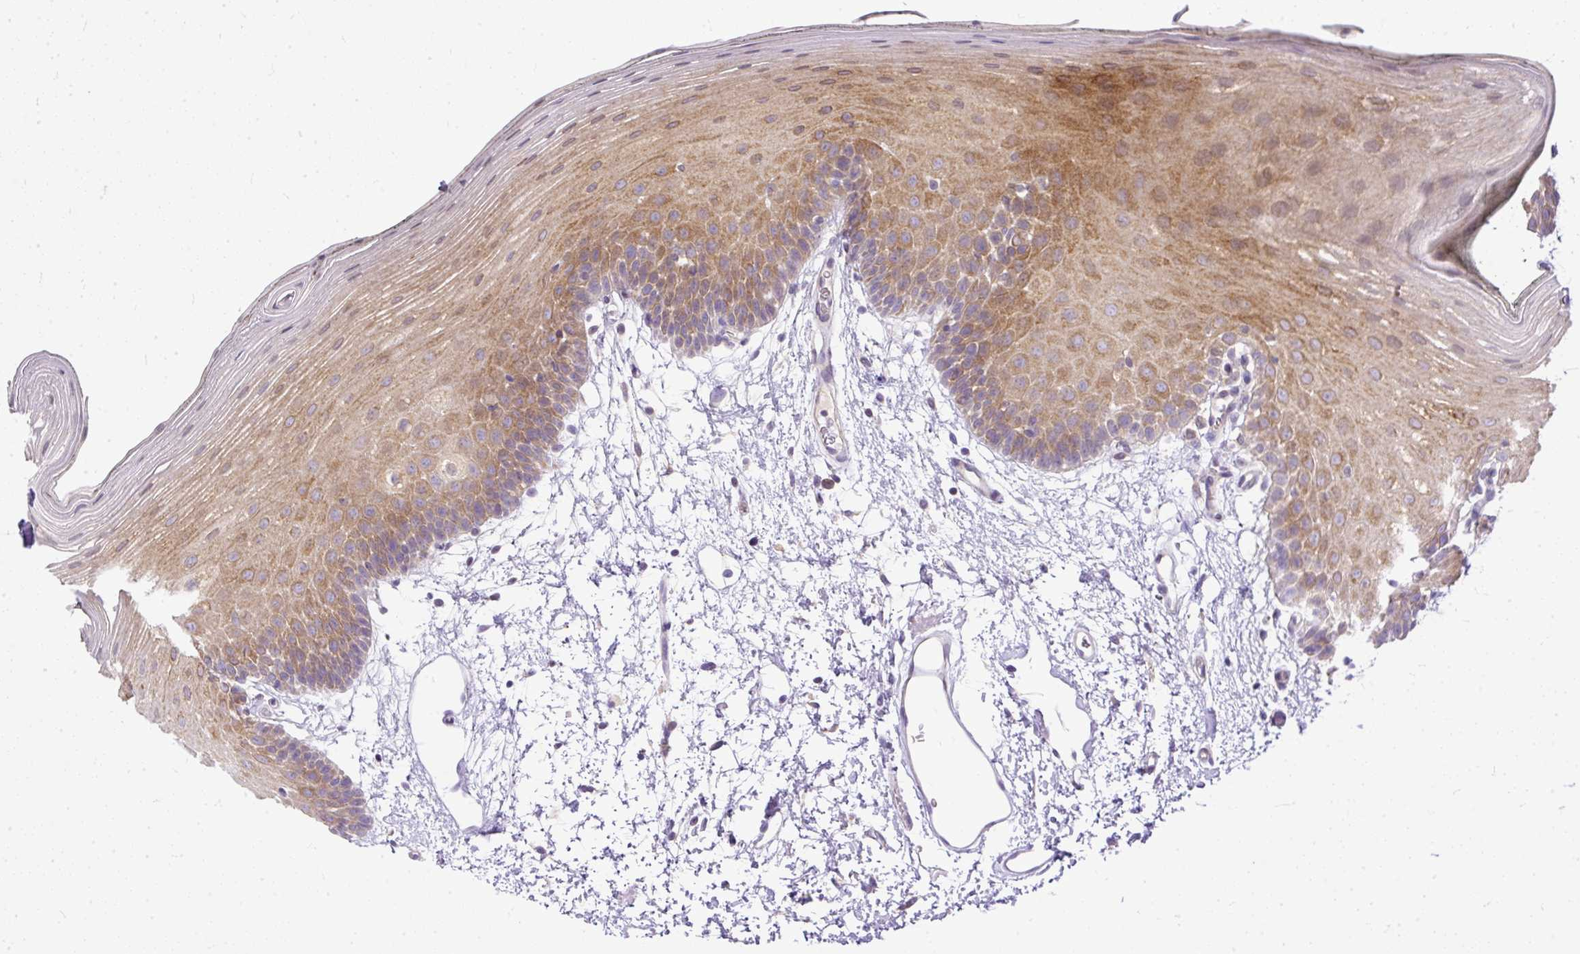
{"staining": {"intensity": "moderate", "quantity": ">75%", "location": "cytoplasmic/membranous"}, "tissue": "oral mucosa", "cell_type": "Squamous epithelial cells", "image_type": "normal", "snomed": [{"axis": "morphology", "description": "Normal tissue, NOS"}, {"axis": "morphology", "description": "Squamous cell carcinoma, NOS"}, {"axis": "topography", "description": "Oral tissue"}, {"axis": "topography", "description": "Head-Neck"}], "caption": "Moderate cytoplasmic/membranous staining is present in about >75% of squamous epithelial cells in benign oral mucosa.", "gene": "AMFR", "patient": {"sex": "female", "age": 81}}